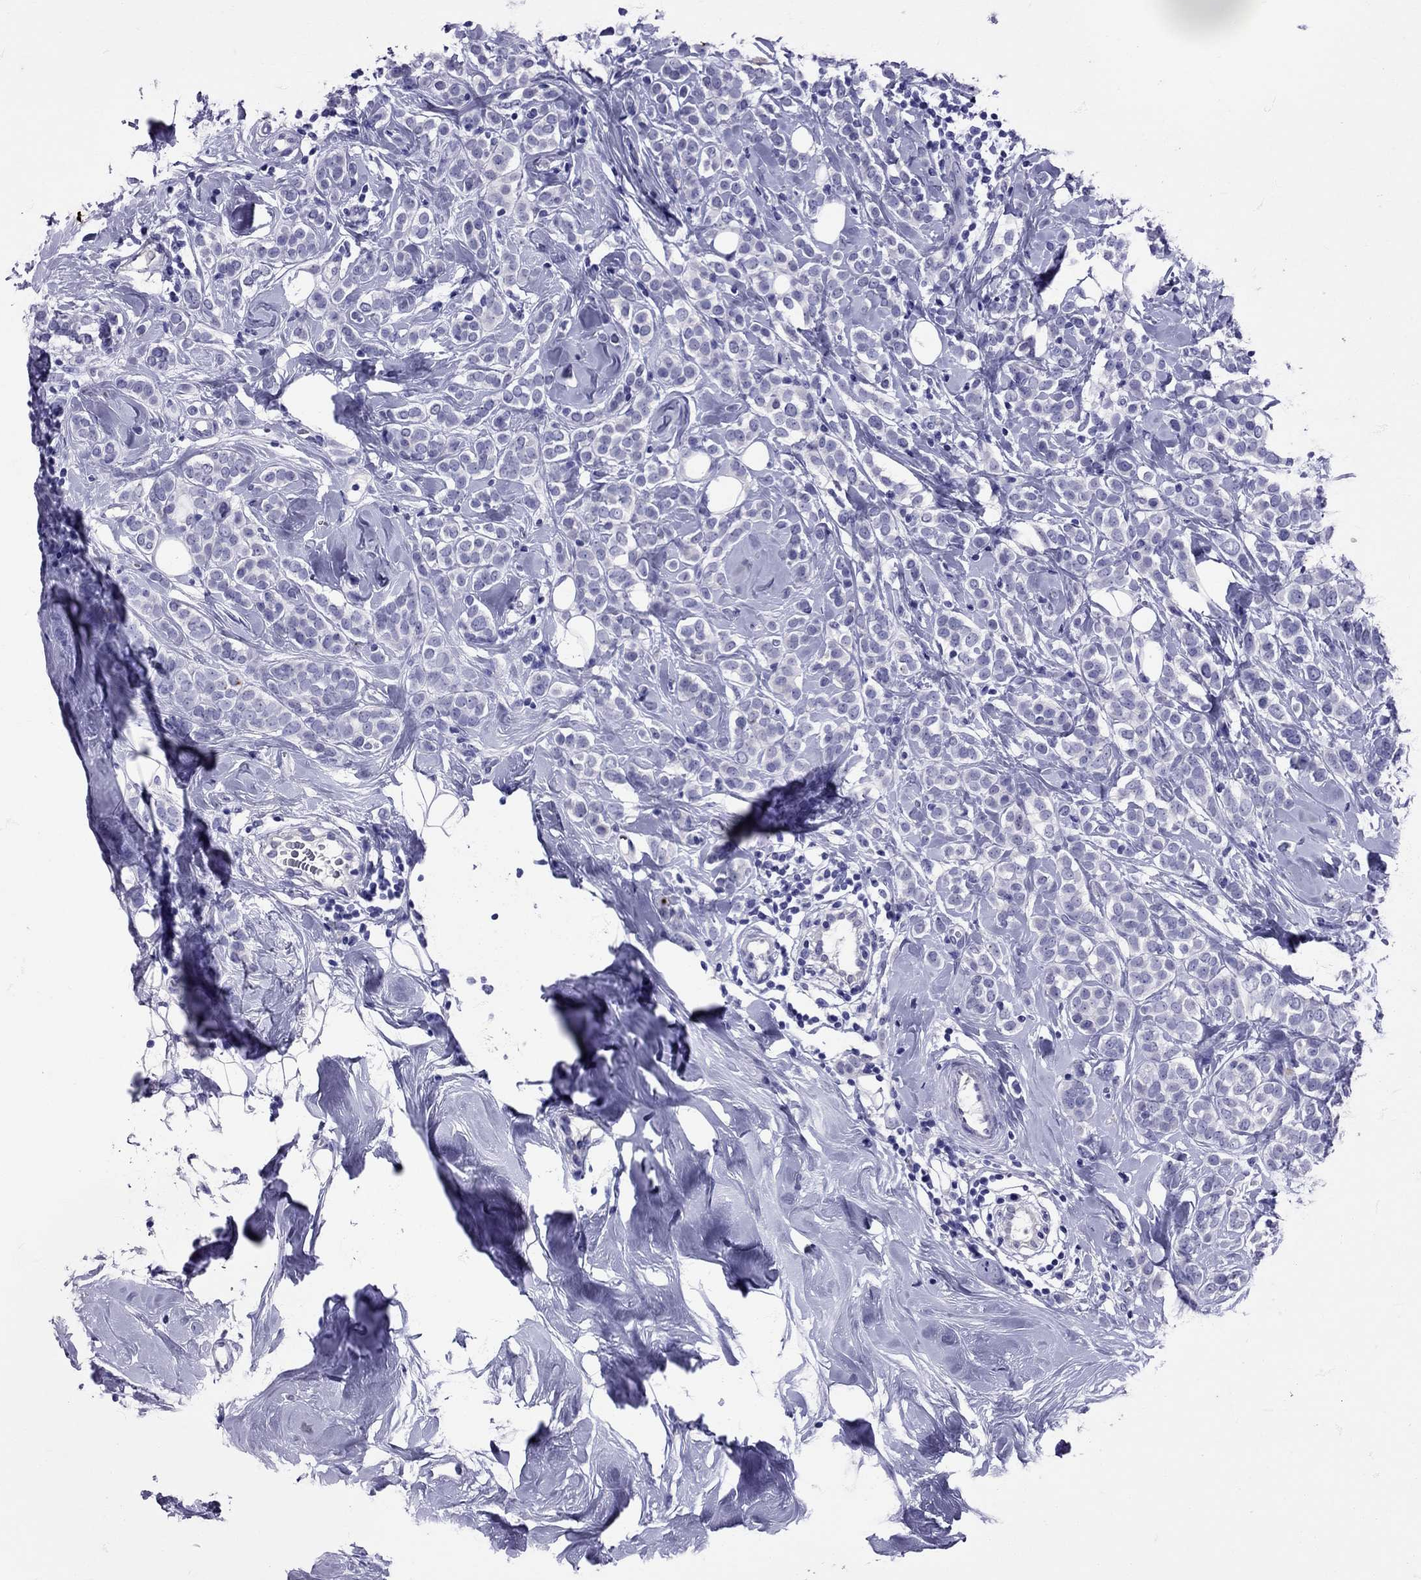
{"staining": {"intensity": "negative", "quantity": "none", "location": "none"}, "tissue": "breast cancer", "cell_type": "Tumor cells", "image_type": "cancer", "snomed": [{"axis": "morphology", "description": "Lobular carcinoma"}, {"axis": "topography", "description": "Breast"}], "caption": "High power microscopy image of an IHC micrograph of breast lobular carcinoma, revealing no significant expression in tumor cells. The staining is performed using DAB brown chromogen with nuclei counter-stained in using hematoxylin.", "gene": "AVP", "patient": {"sex": "female", "age": 49}}